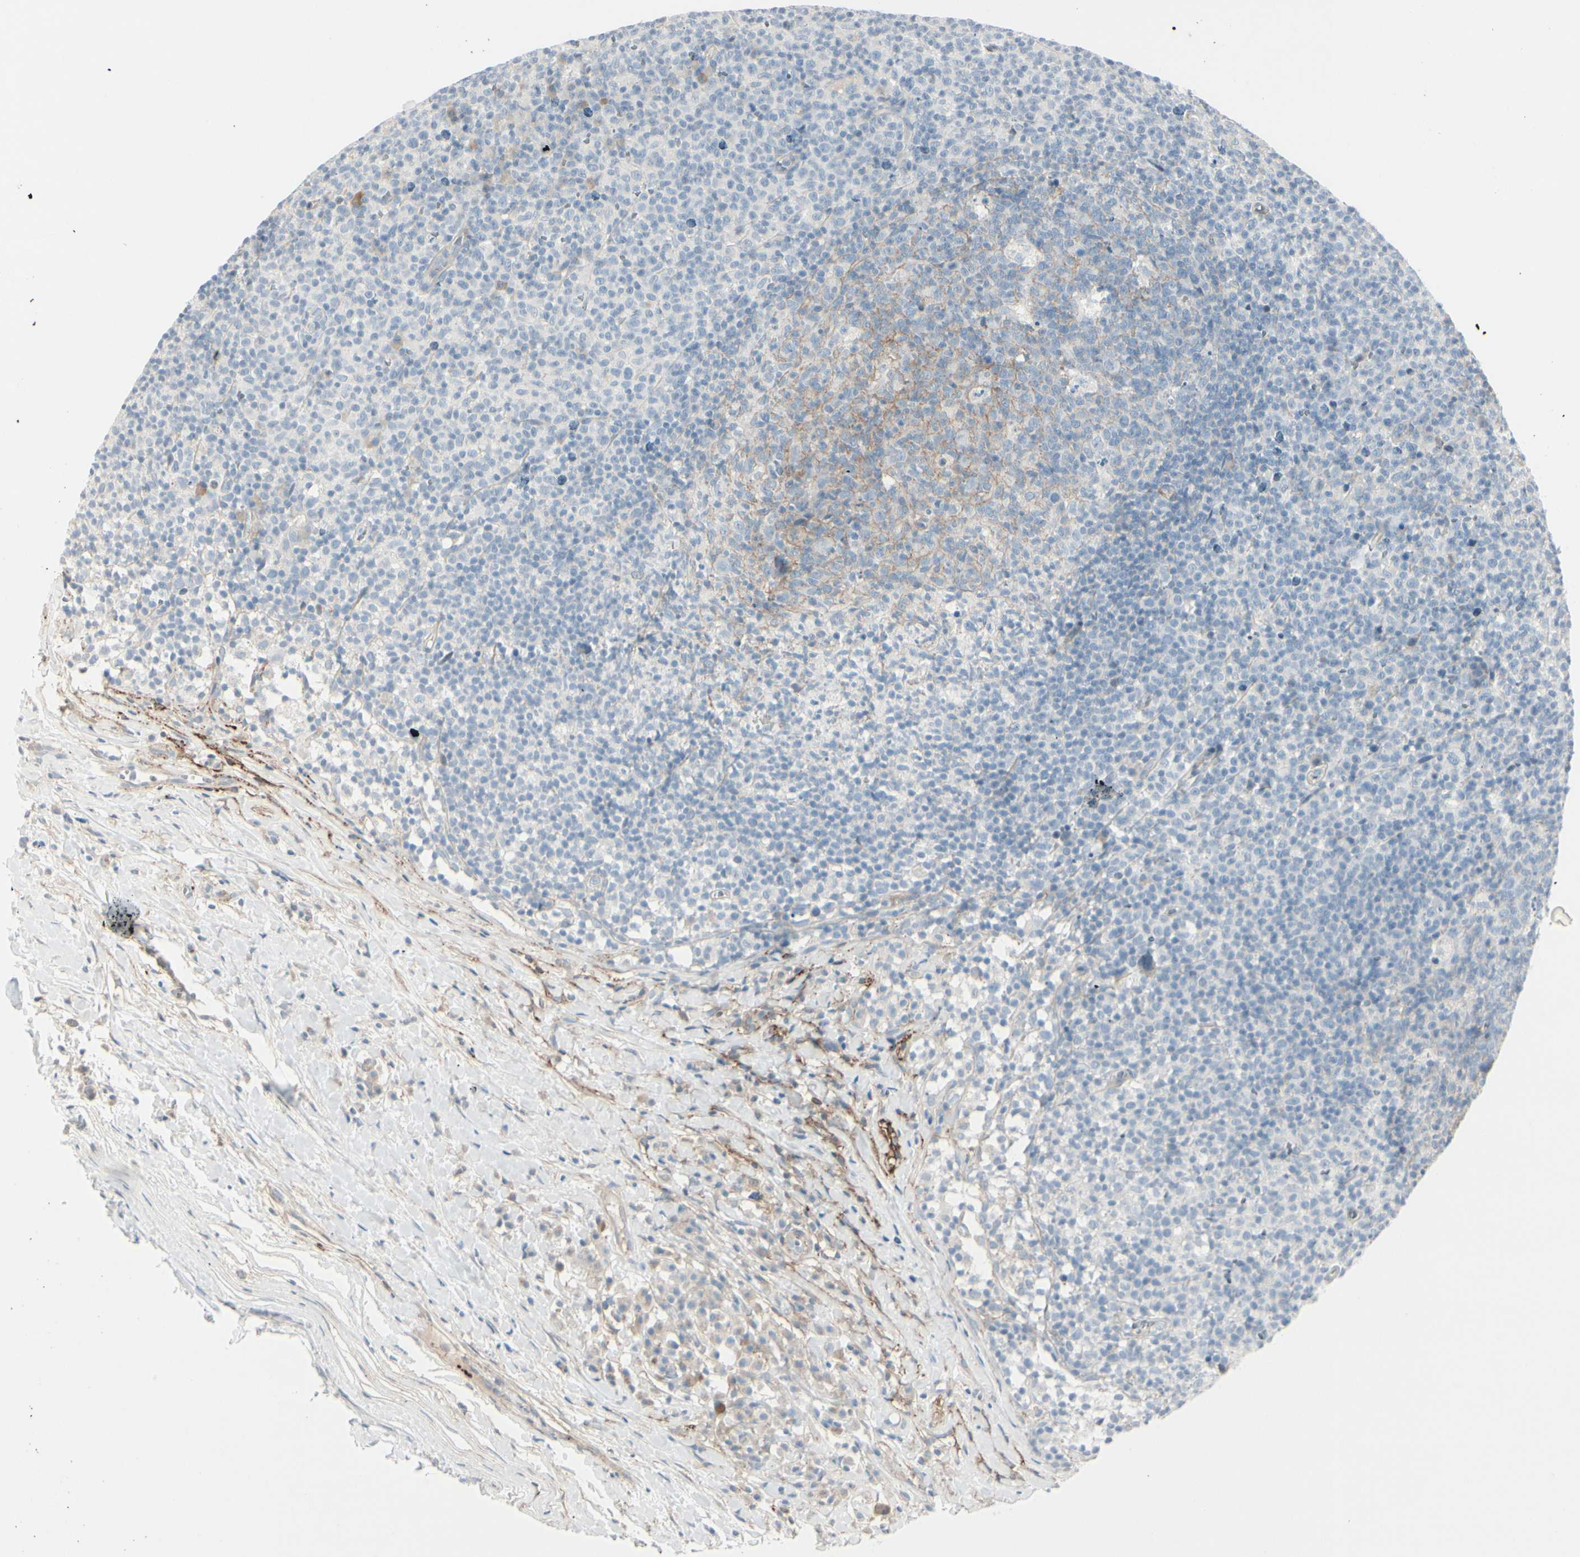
{"staining": {"intensity": "weak", "quantity": "<25%", "location": "cytoplasmic/membranous"}, "tissue": "lymph node", "cell_type": "Germinal center cells", "image_type": "normal", "snomed": [{"axis": "morphology", "description": "Normal tissue, NOS"}, {"axis": "morphology", "description": "Inflammation, NOS"}, {"axis": "topography", "description": "Lymph node"}], "caption": "IHC of benign human lymph node displays no positivity in germinal center cells. Nuclei are stained in blue.", "gene": "CACNA2D1", "patient": {"sex": "male", "age": 55}}